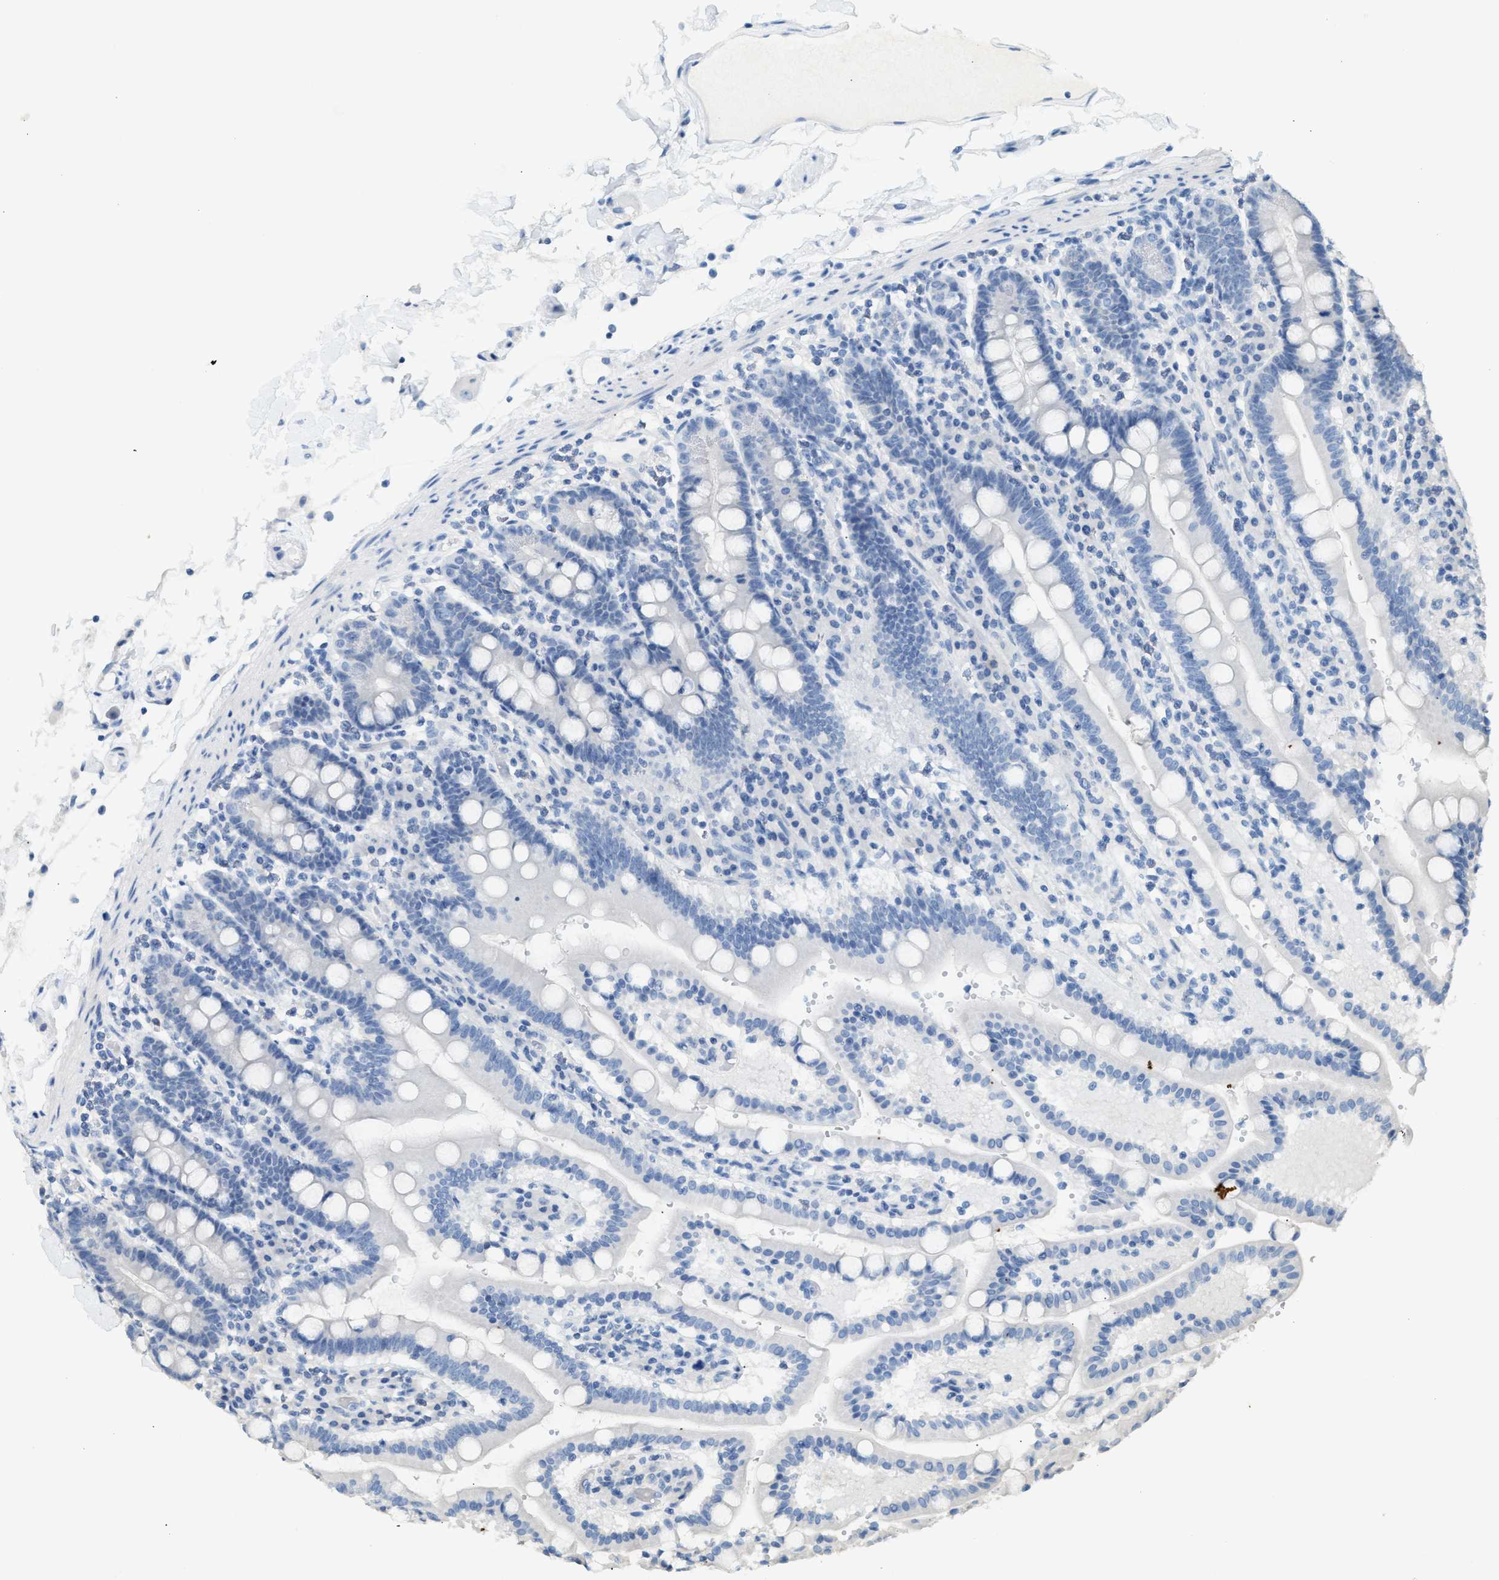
{"staining": {"intensity": "negative", "quantity": "none", "location": "none"}, "tissue": "duodenum", "cell_type": "Glandular cells", "image_type": "normal", "snomed": [{"axis": "morphology", "description": "Normal tissue, NOS"}, {"axis": "topography", "description": "Small intestine, NOS"}], "caption": "Histopathology image shows no significant protein expression in glandular cells of unremarkable duodenum. (Stains: DAB immunohistochemistry with hematoxylin counter stain, Microscopy: brightfield microscopy at high magnification).", "gene": "ERBB2", "patient": {"sex": "female", "age": 71}}